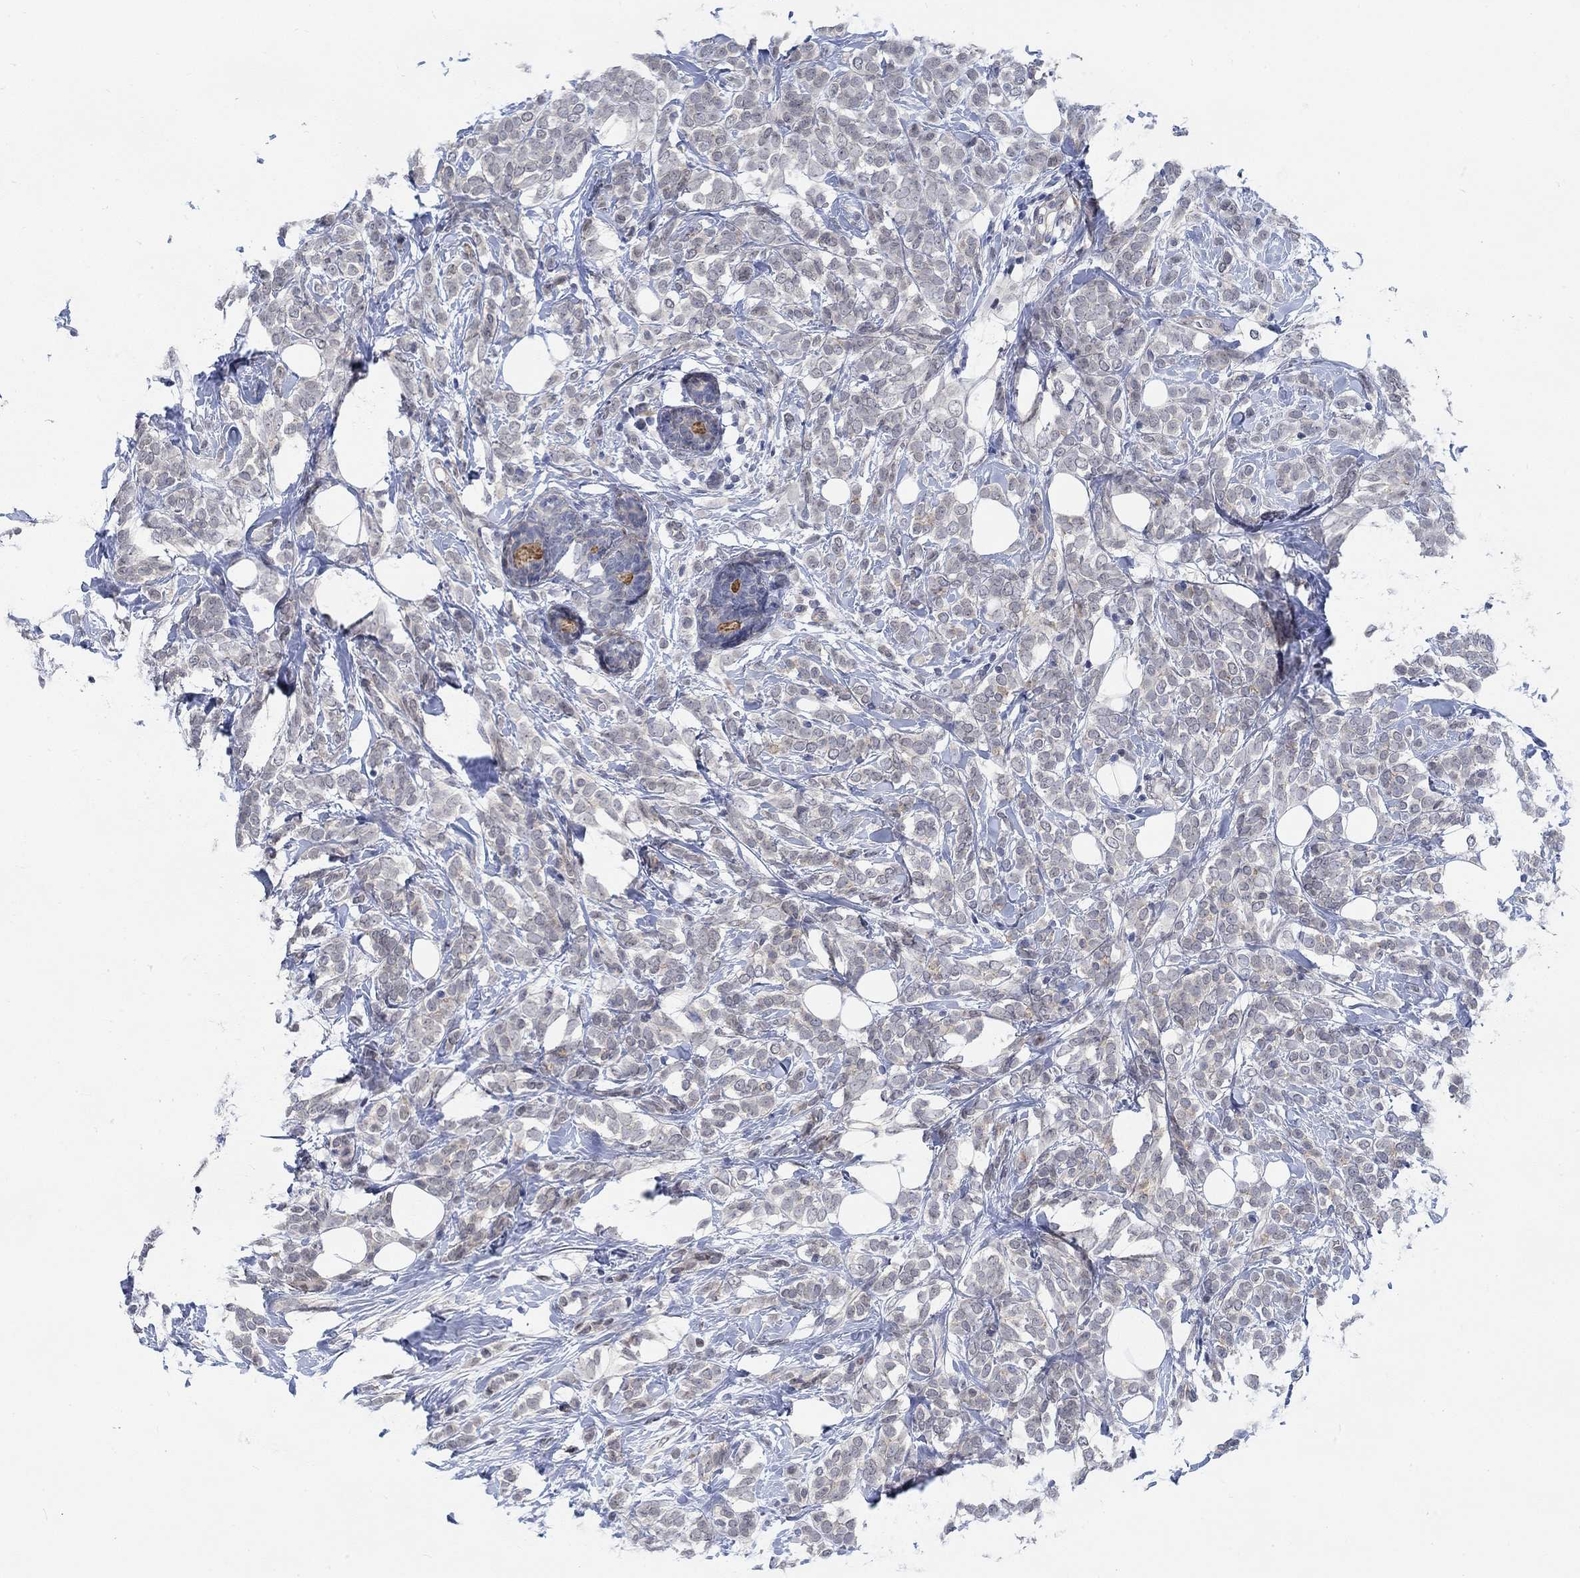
{"staining": {"intensity": "negative", "quantity": "none", "location": "none"}, "tissue": "breast cancer", "cell_type": "Tumor cells", "image_type": "cancer", "snomed": [{"axis": "morphology", "description": "Lobular carcinoma"}, {"axis": "topography", "description": "Breast"}], "caption": "Immunohistochemistry (IHC) histopathology image of neoplastic tissue: lobular carcinoma (breast) stained with DAB (3,3'-diaminobenzidine) shows no significant protein staining in tumor cells.", "gene": "KCNH8", "patient": {"sex": "female", "age": 49}}